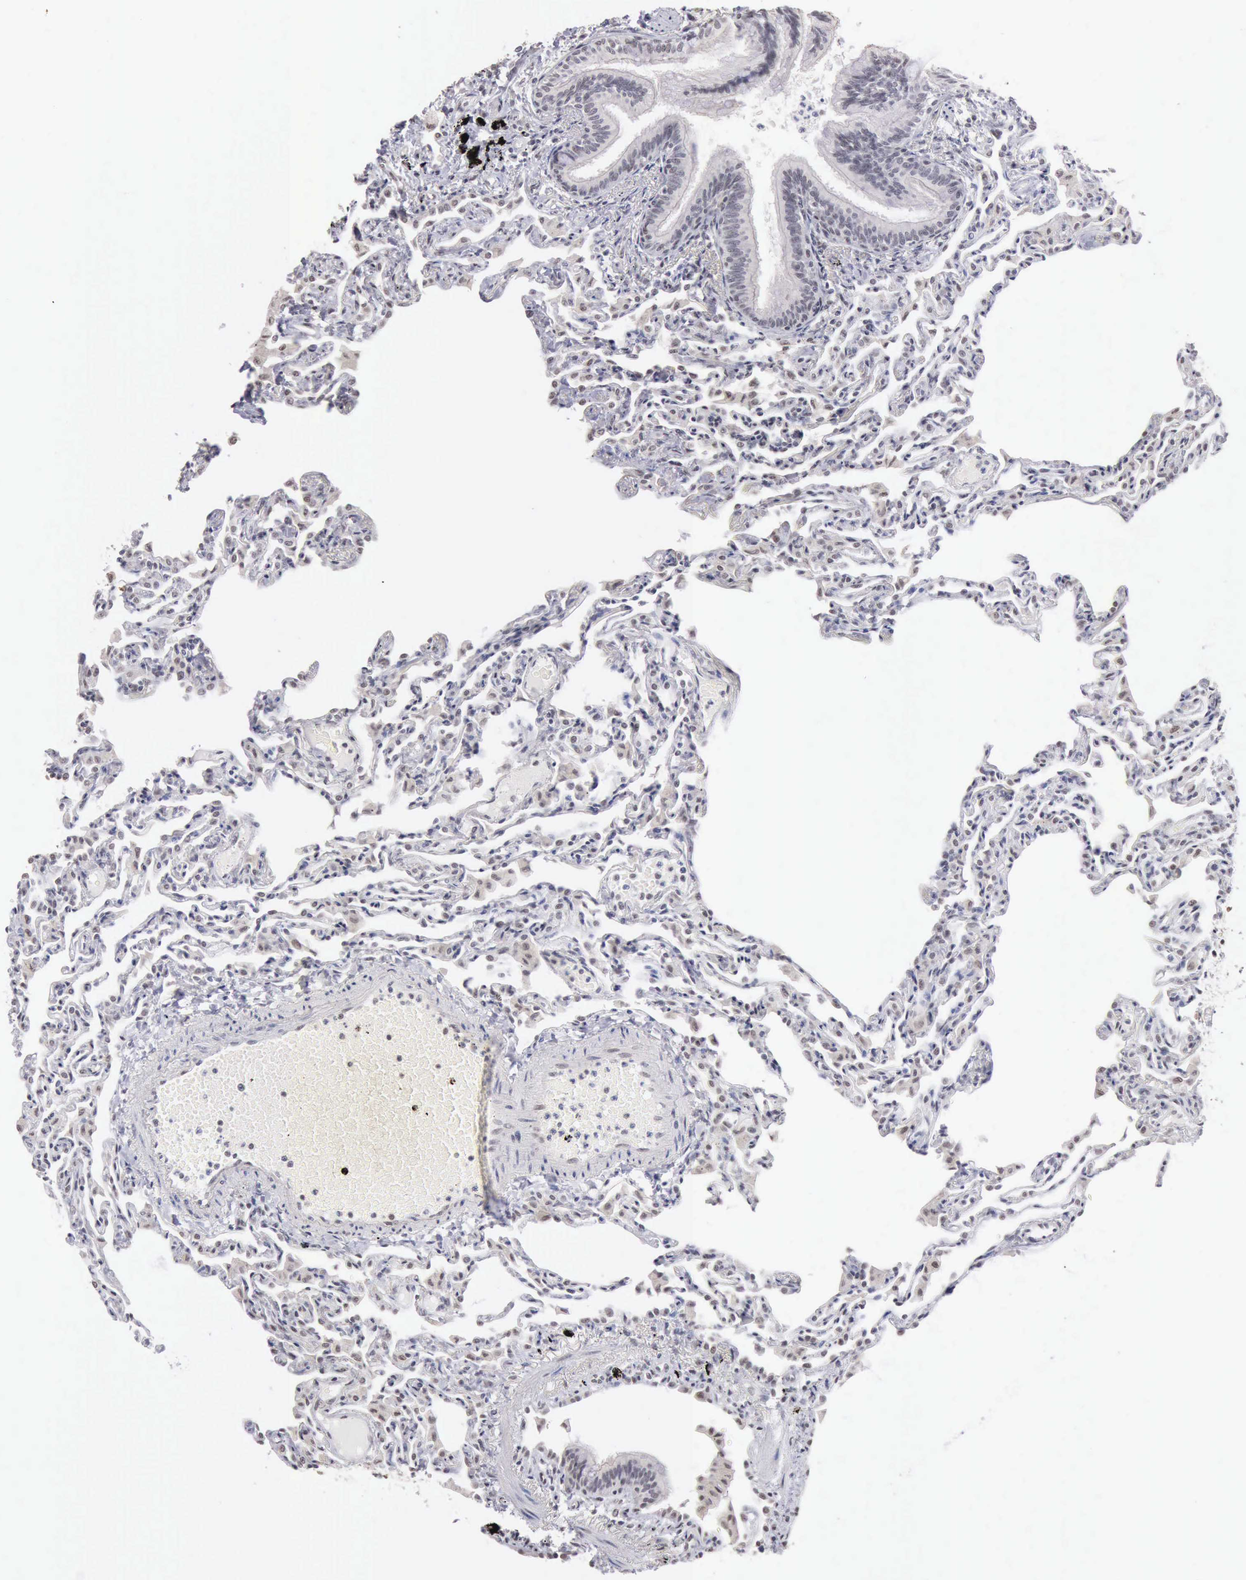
{"staining": {"intensity": "weak", "quantity": "25%-75%", "location": "nuclear"}, "tissue": "lung", "cell_type": "Alveolar cells", "image_type": "normal", "snomed": [{"axis": "morphology", "description": "Normal tissue, NOS"}, {"axis": "topography", "description": "Lung"}], "caption": "The photomicrograph reveals staining of unremarkable lung, revealing weak nuclear protein positivity (brown color) within alveolar cells.", "gene": "TAF1", "patient": {"sex": "female", "age": 49}}